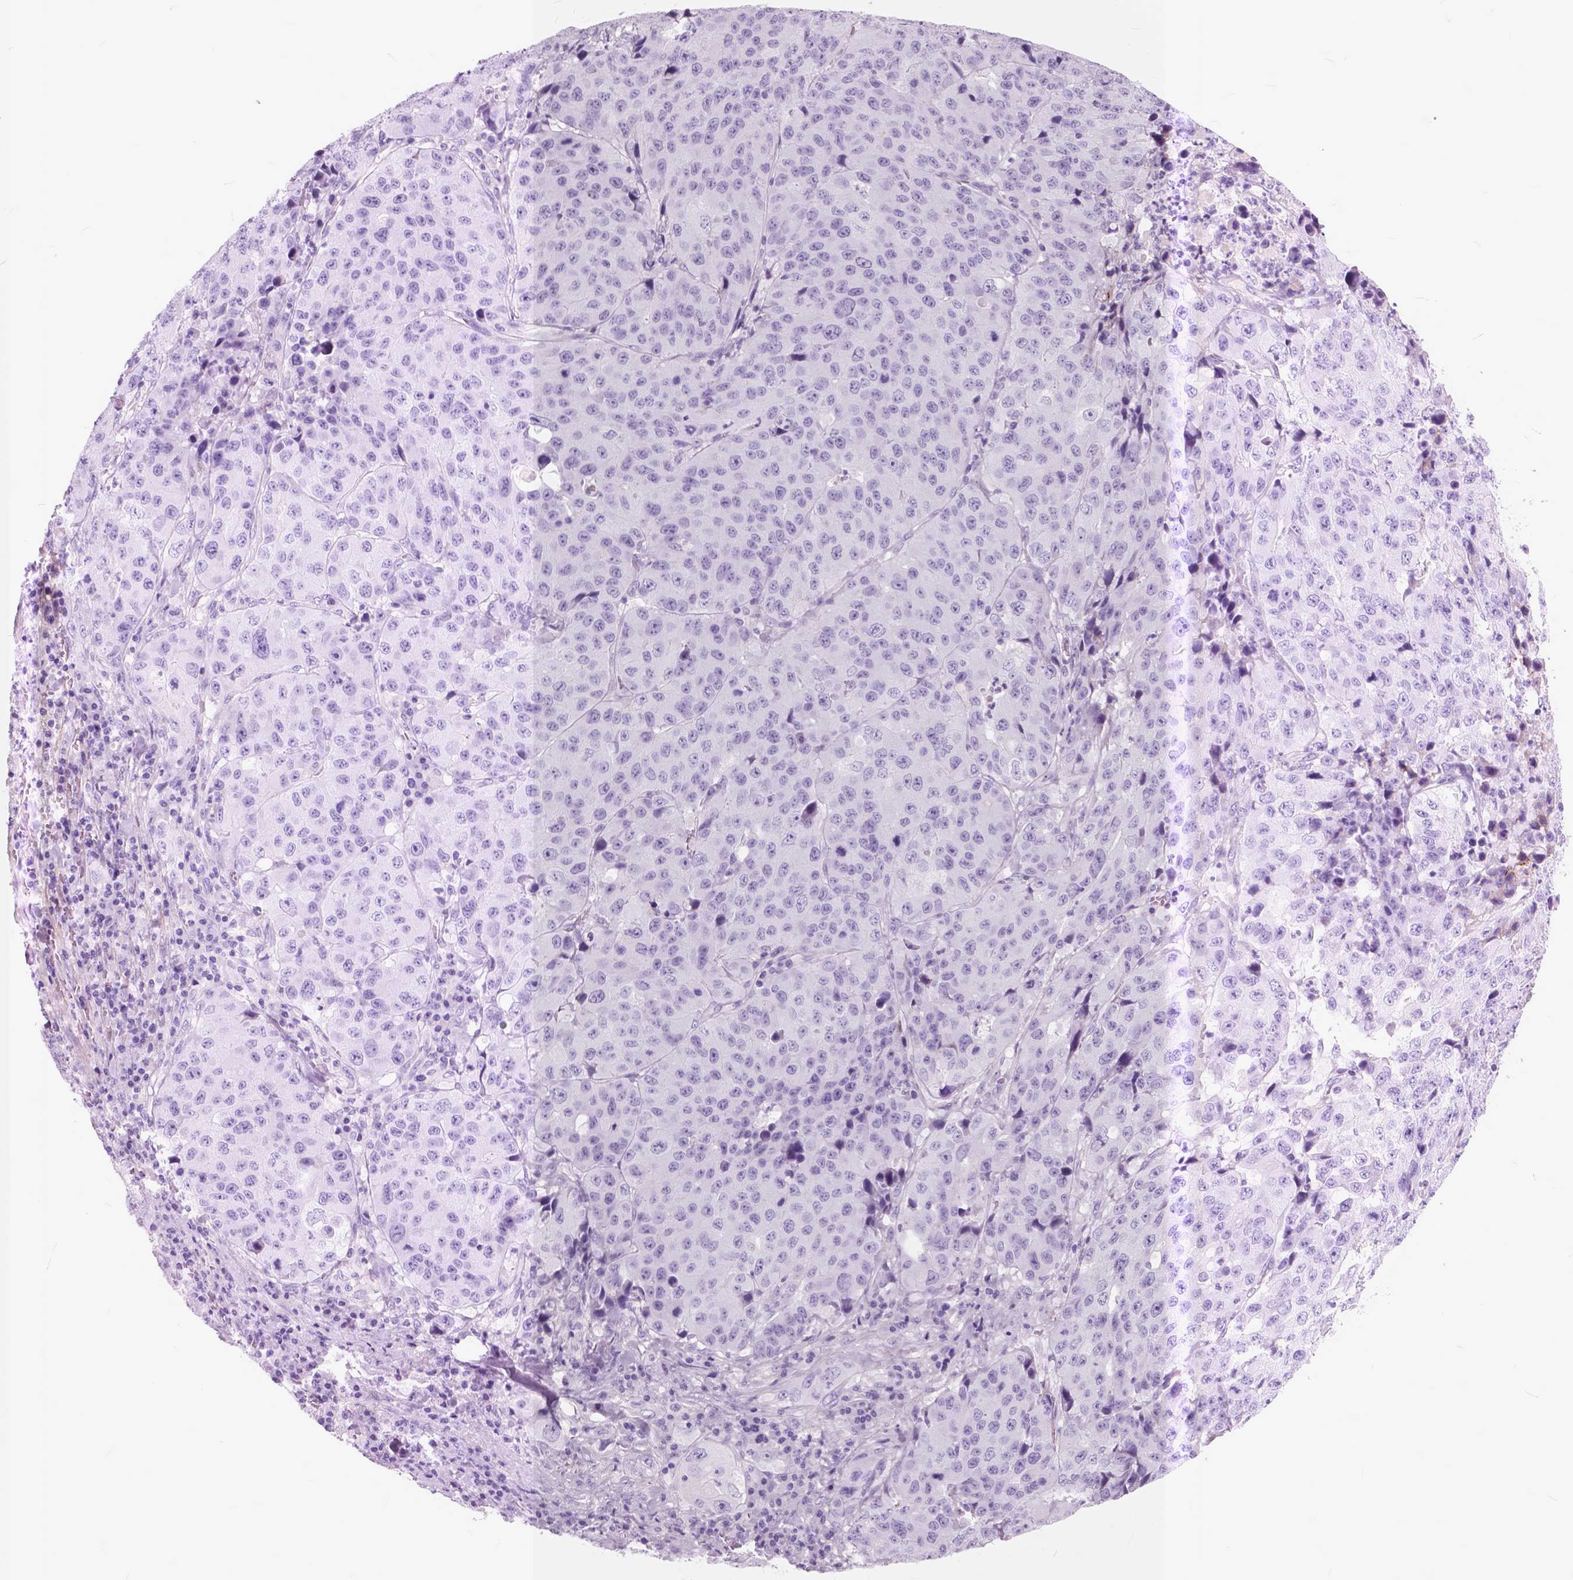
{"staining": {"intensity": "negative", "quantity": "none", "location": "none"}, "tissue": "stomach cancer", "cell_type": "Tumor cells", "image_type": "cancer", "snomed": [{"axis": "morphology", "description": "Adenocarcinoma, NOS"}, {"axis": "topography", "description": "Stomach"}], "caption": "Protein analysis of stomach adenocarcinoma demonstrates no significant staining in tumor cells.", "gene": "GDF9", "patient": {"sex": "male", "age": 71}}